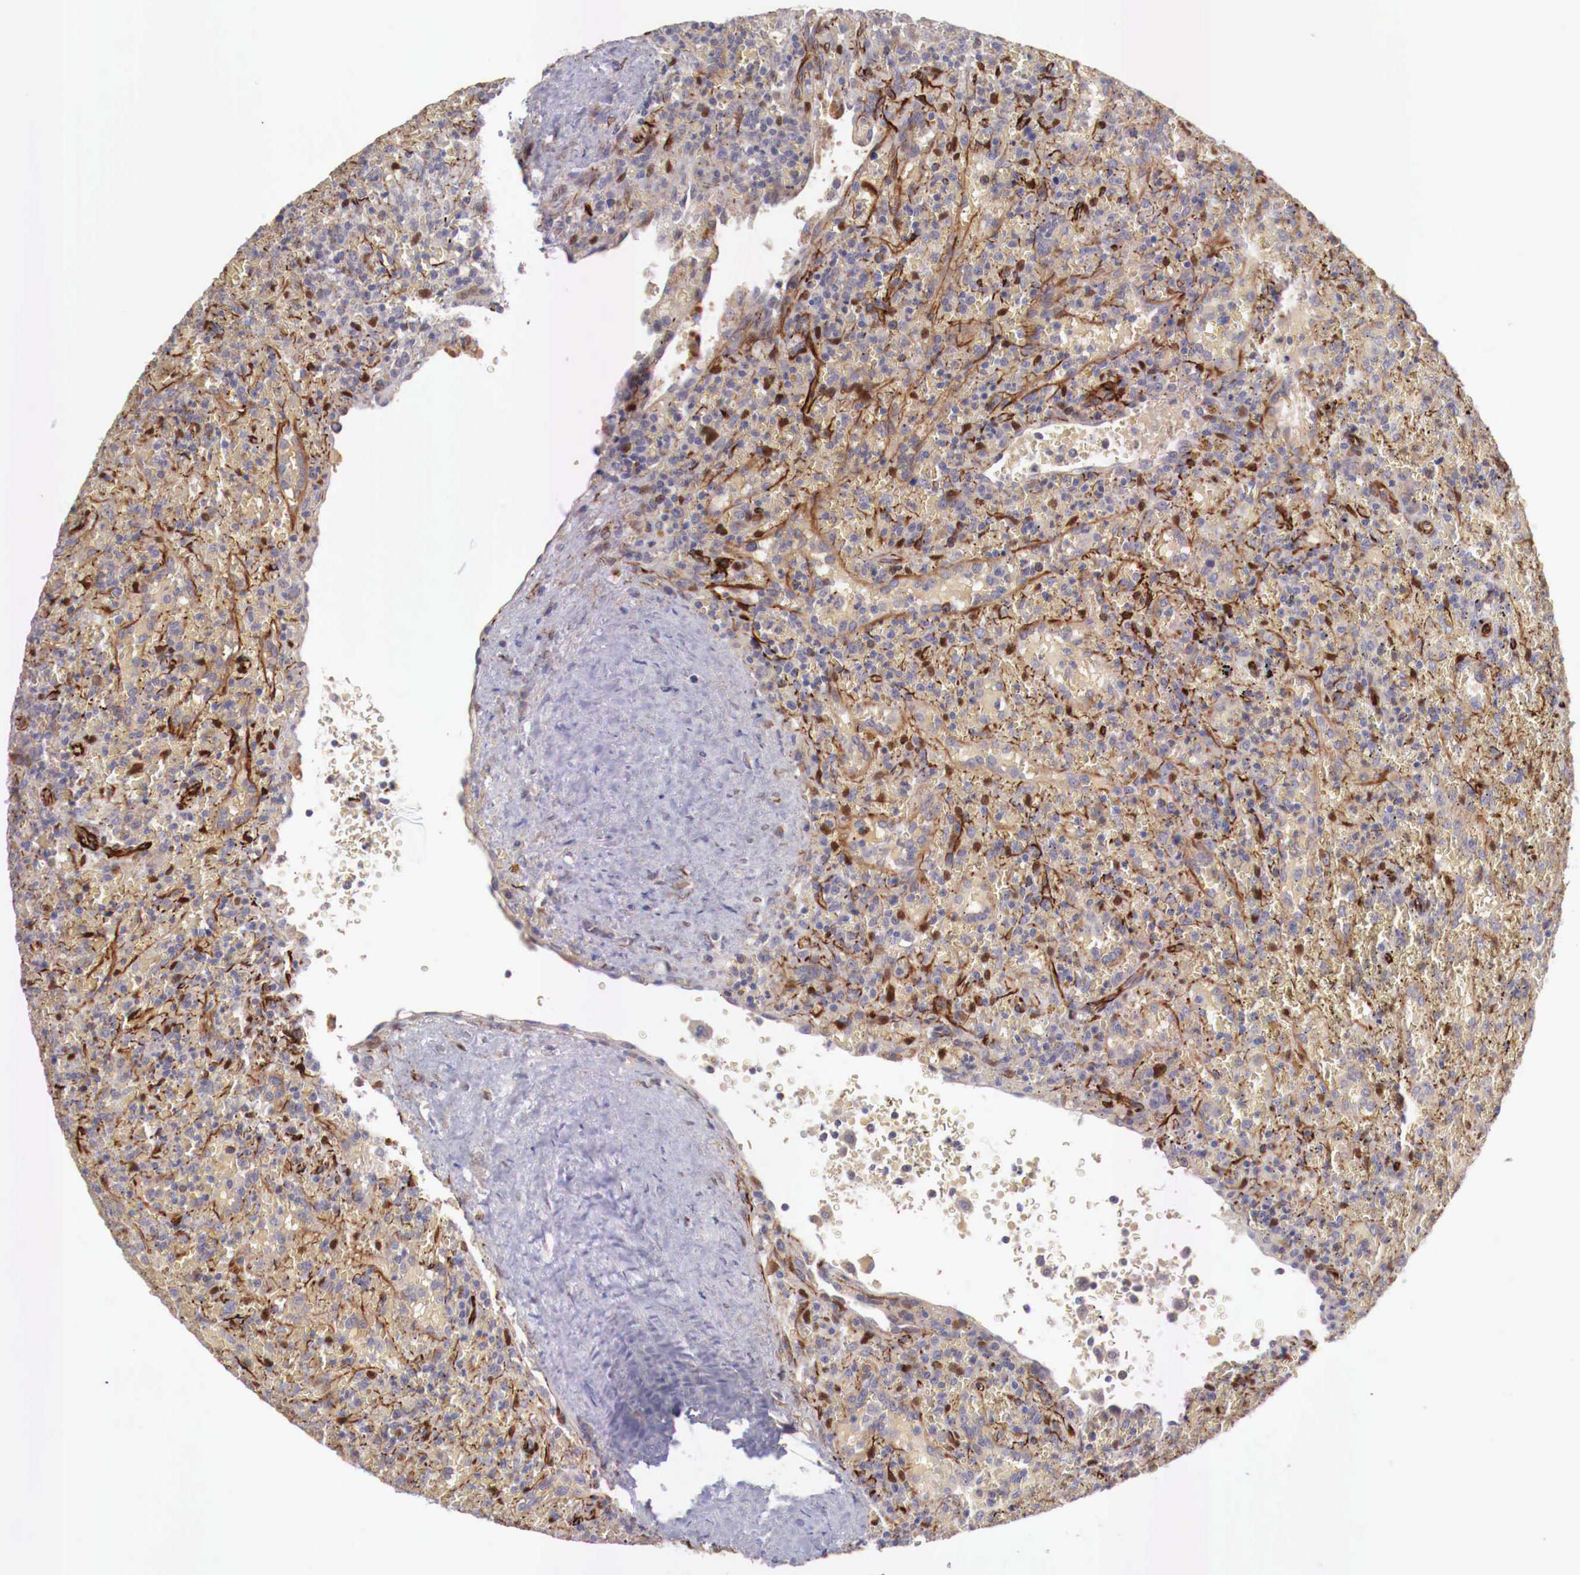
{"staining": {"intensity": "moderate", "quantity": "25%-75%", "location": "cytoplasmic/membranous"}, "tissue": "lymphoma", "cell_type": "Tumor cells", "image_type": "cancer", "snomed": [{"axis": "morphology", "description": "Malignant lymphoma, non-Hodgkin's type, High grade"}, {"axis": "topography", "description": "Spleen"}, {"axis": "topography", "description": "Lymph node"}], "caption": "The micrograph reveals staining of lymphoma, revealing moderate cytoplasmic/membranous protein staining (brown color) within tumor cells.", "gene": "WT1", "patient": {"sex": "female", "age": 70}}